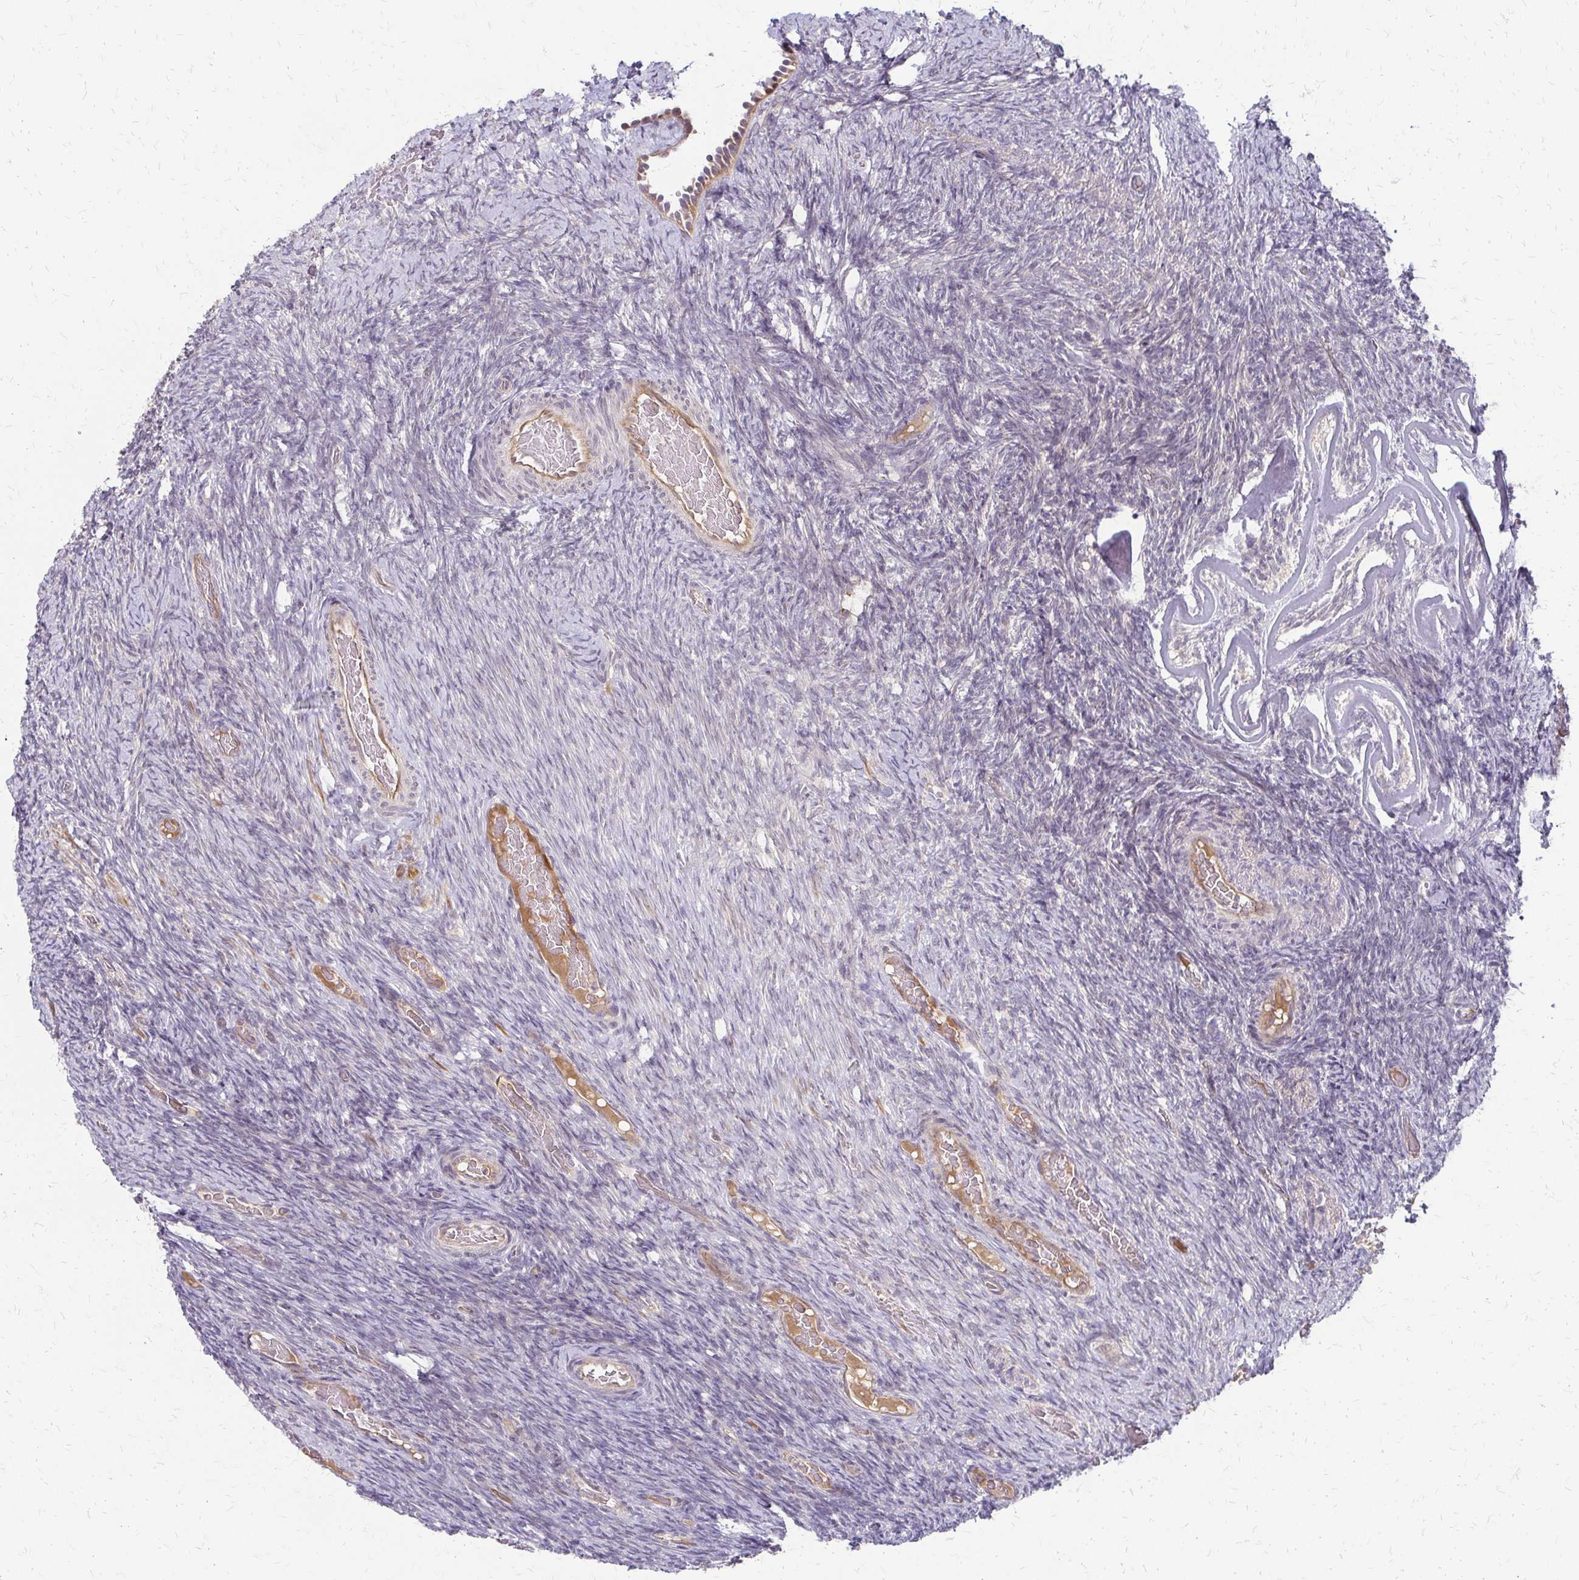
{"staining": {"intensity": "negative", "quantity": "none", "location": "none"}, "tissue": "ovary", "cell_type": "Ovarian stroma cells", "image_type": "normal", "snomed": [{"axis": "morphology", "description": "Normal tissue, NOS"}, {"axis": "topography", "description": "Ovary"}], "caption": "Ovarian stroma cells show no significant expression in unremarkable ovary. (Immunohistochemistry, brightfield microscopy, high magnification).", "gene": "ZNF383", "patient": {"sex": "female", "age": 34}}